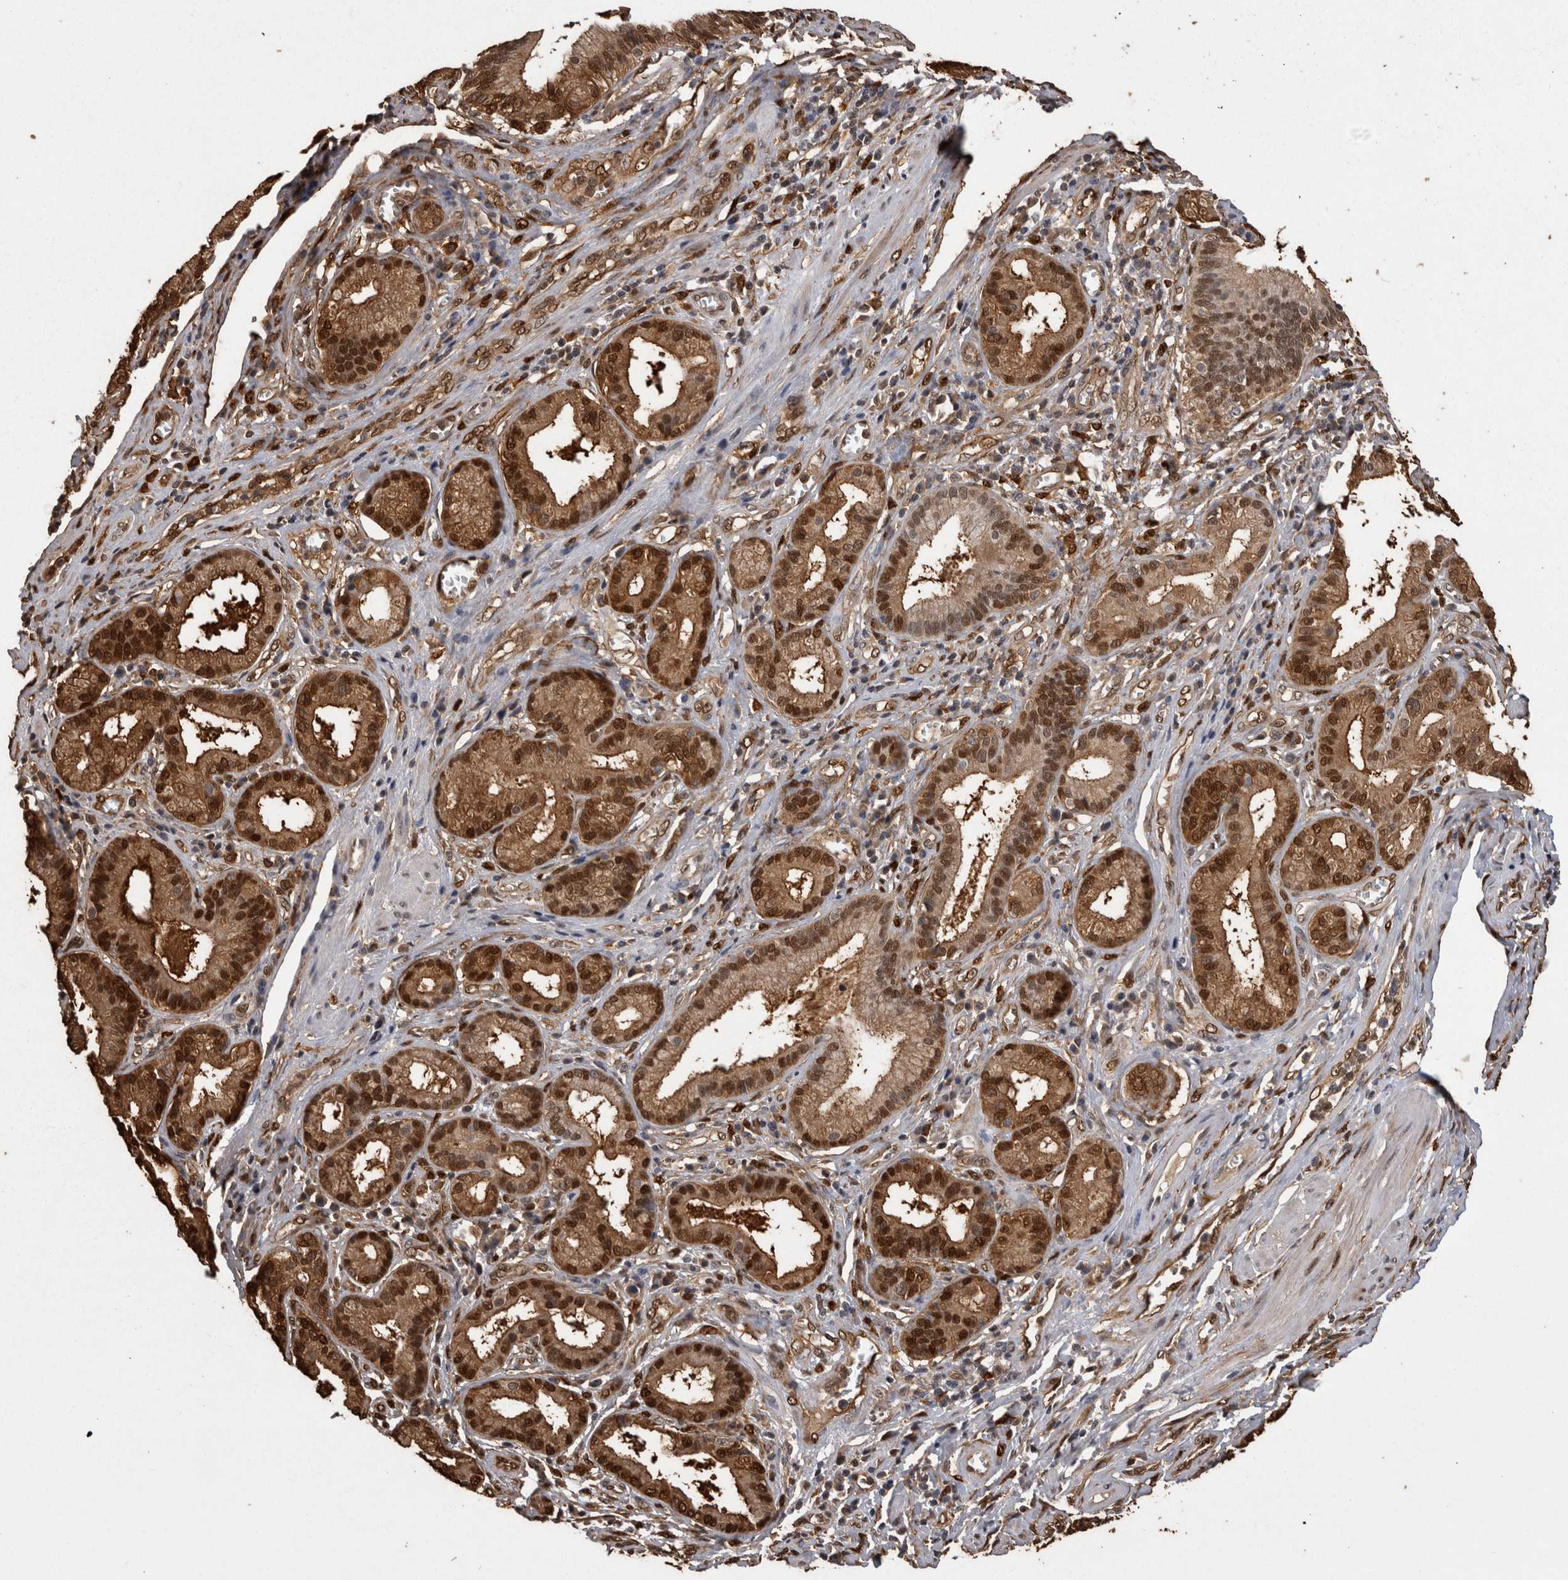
{"staining": {"intensity": "strong", "quantity": ">75%", "location": "cytoplasmic/membranous,nuclear"}, "tissue": "pancreatic cancer", "cell_type": "Tumor cells", "image_type": "cancer", "snomed": [{"axis": "morphology", "description": "Adenocarcinoma, NOS"}, {"axis": "topography", "description": "Pancreas"}], "caption": "IHC (DAB) staining of human adenocarcinoma (pancreatic) reveals strong cytoplasmic/membranous and nuclear protein expression in about >75% of tumor cells.", "gene": "LXN", "patient": {"sex": "female", "age": 75}}